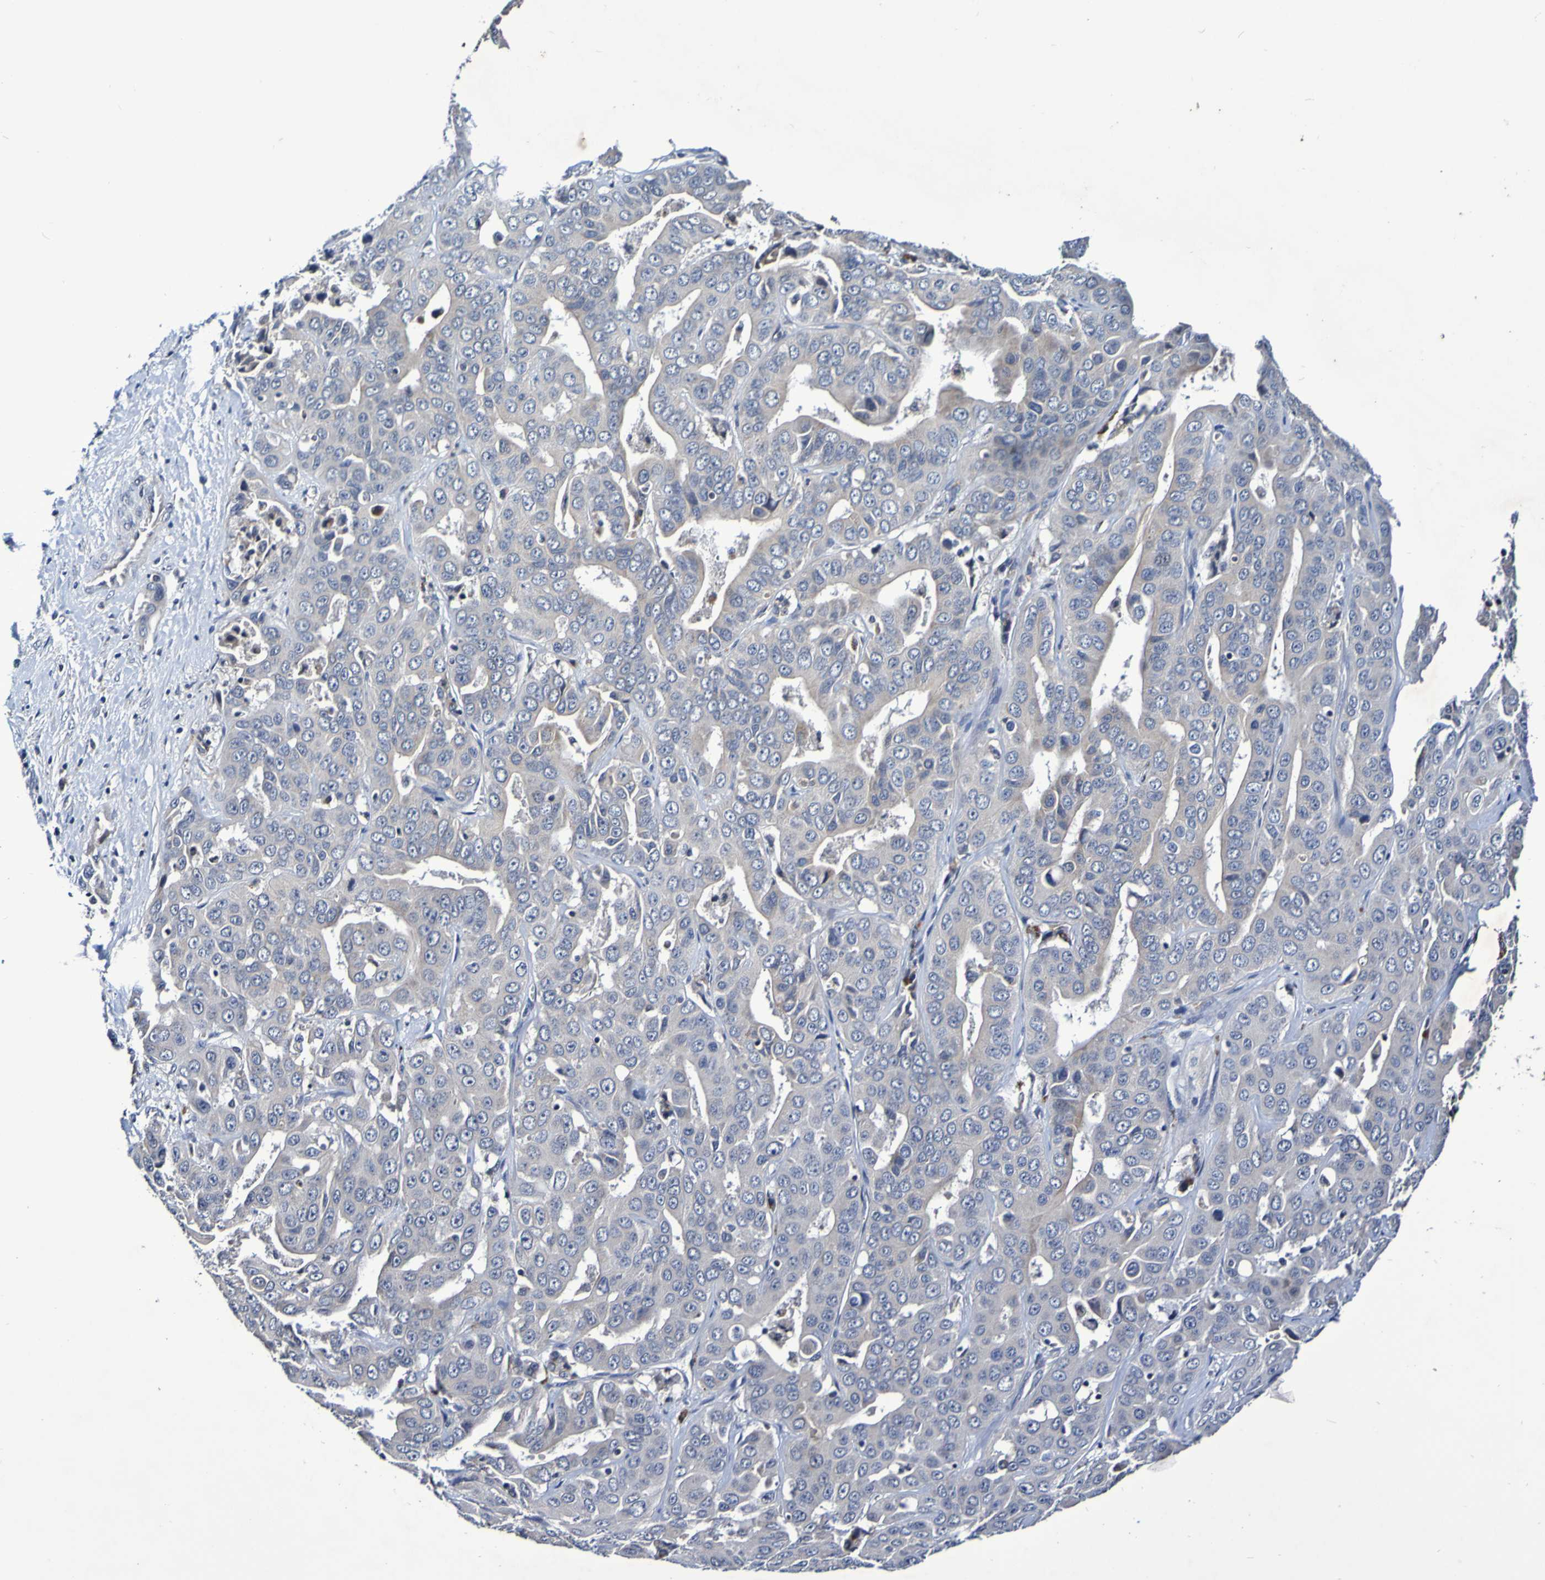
{"staining": {"intensity": "negative", "quantity": "none", "location": "none"}, "tissue": "liver cancer", "cell_type": "Tumor cells", "image_type": "cancer", "snomed": [{"axis": "morphology", "description": "Cholangiocarcinoma"}, {"axis": "topography", "description": "Liver"}], "caption": "This micrograph is of liver cholangiocarcinoma stained with IHC to label a protein in brown with the nuclei are counter-stained blue. There is no staining in tumor cells.", "gene": "PTP4A2", "patient": {"sex": "female", "age": 52}}